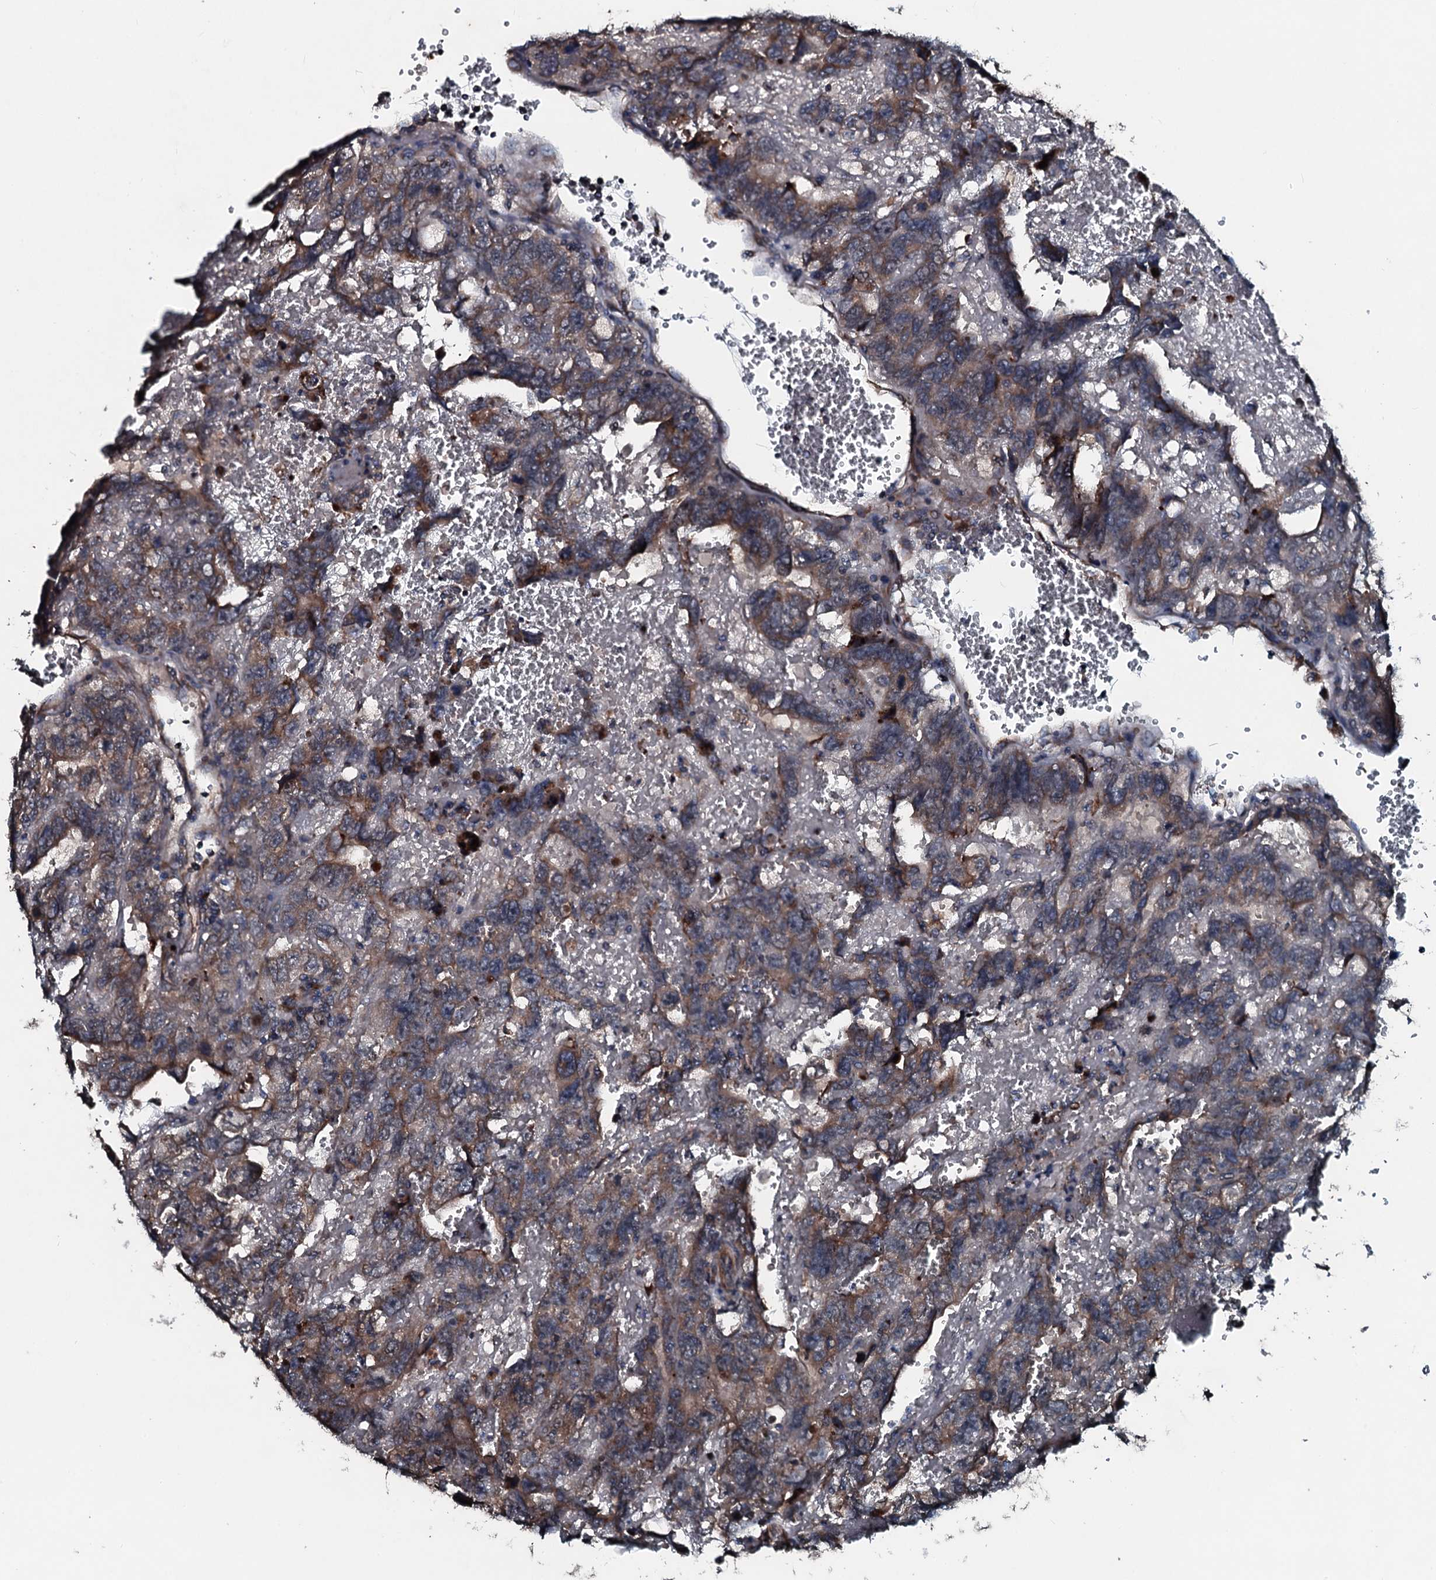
{"staining": {"intensity": "weak", "quantity": "25%-75%", "location": "cytoplasmic/membranous"}, "tissue": "testis cancer", "cell_type": "Tumor cells", "image_type": "cancer", "snomed": [{"axis": "morphology", "description": "Carcinoma, Embryonal, NOS"}, {"axis": "topography", "description": "Testis"}], "caption": "Protein staining by IHC displays weak cytoplasmic/membranous staining in about 25%-75% of tumor cells in embryonal carcinoma (testis). (Stains: DAB in brown, nuclei in blue, Microscopy: brightfield microscopy at high magnification).", "gene": "ACSS3", "patient": {"sex": "male", "age": 45}}